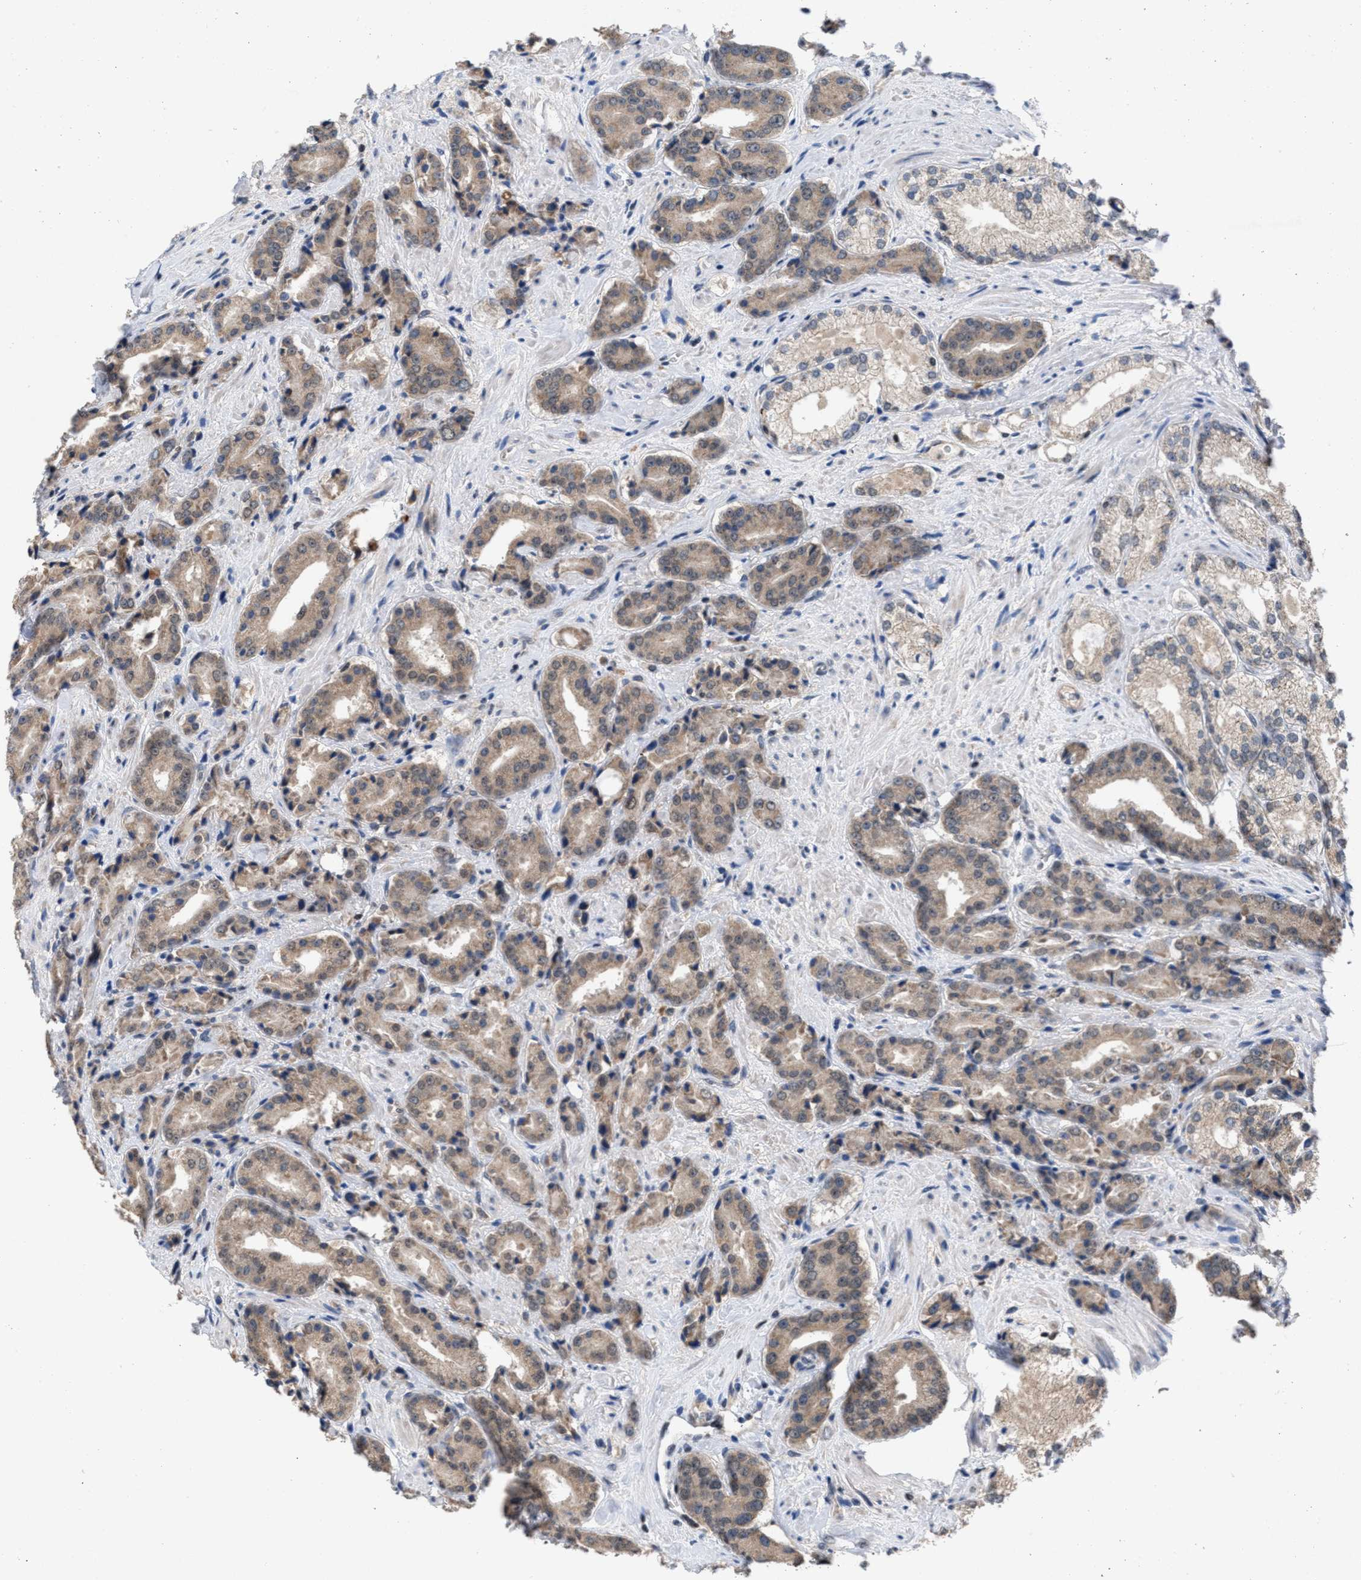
{"staining": {"intensity": "weak", "quantity": ">75%", "location": "cytoplasmic/membranous"}, "tissue": "prostate cancer", "cell_type": "Tumor cells", "image_type": "cancer", "snomed": [{"axis": "morphology", "description": "Adenocarcinoma, High grade"}, {"axis": "topography", "description": "Prostate"}], "caption": "A low amount of weak cytoplasmic/membranous staining is appreciated in about >75% of tumor cells in prostate cancer tissue.", "gene": "C9orf78", "patient": {"sex": "male", "age": 71}}